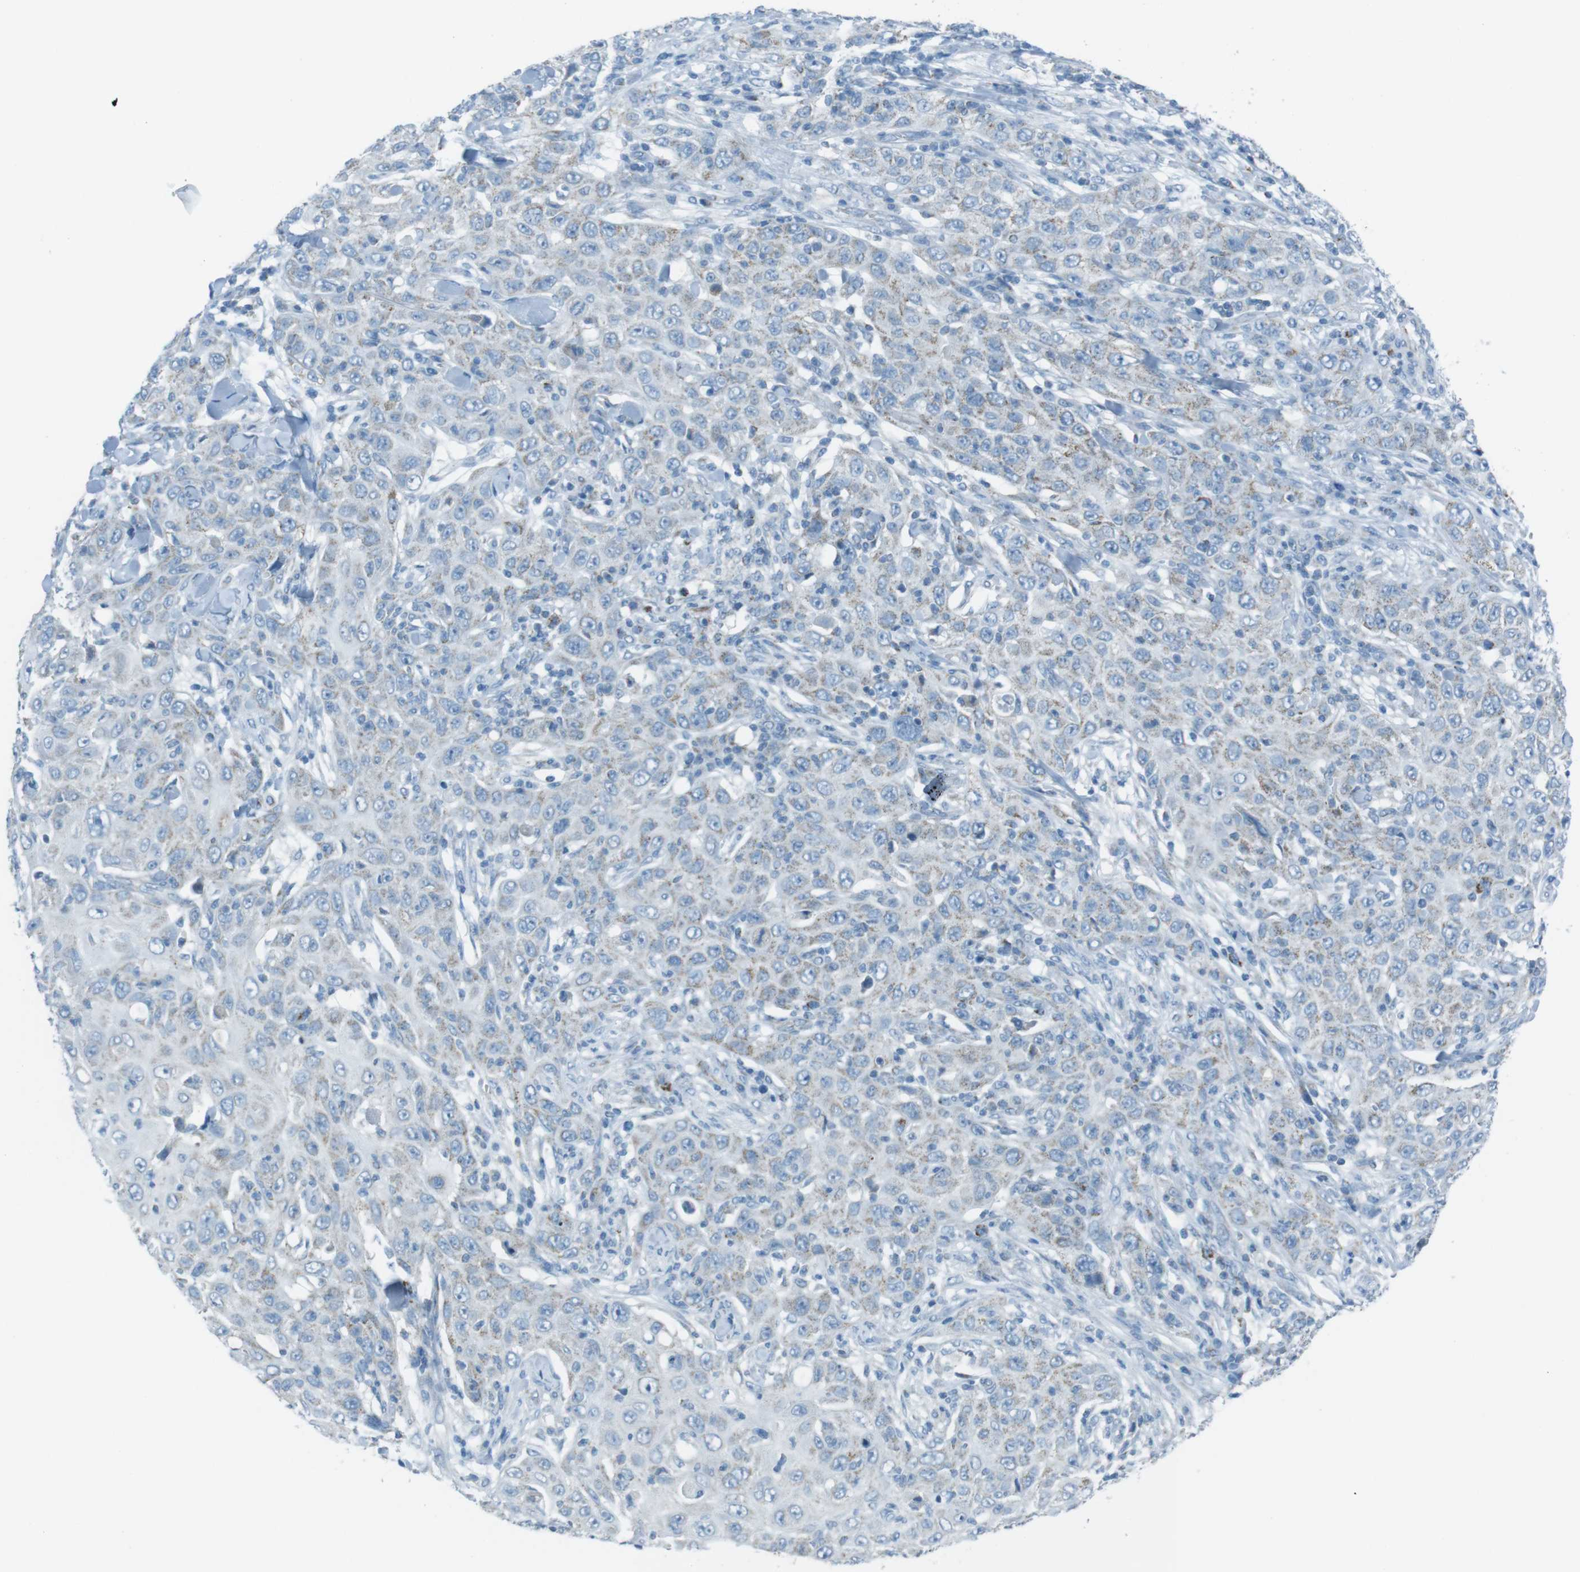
{"staining": {"intensity": "weak", "quantity": "<25%", "location": "cytoplasmic/membranous"}, "tissue": "skin cancer", "cell_type": "Tumor cells", "image_type": "cancer", "snomed": [{"axis": "morphology", "description": "Squamous cell carcinoma, NOS"}, {"axis": "topography", "description": "Skin"}], "caption": "DAB immunohistochemical staining of human skin cancer displays no significant staining in tumor cells.", "gene": "DNAJA3", "patient": {"sex": "female", "age": 88}}